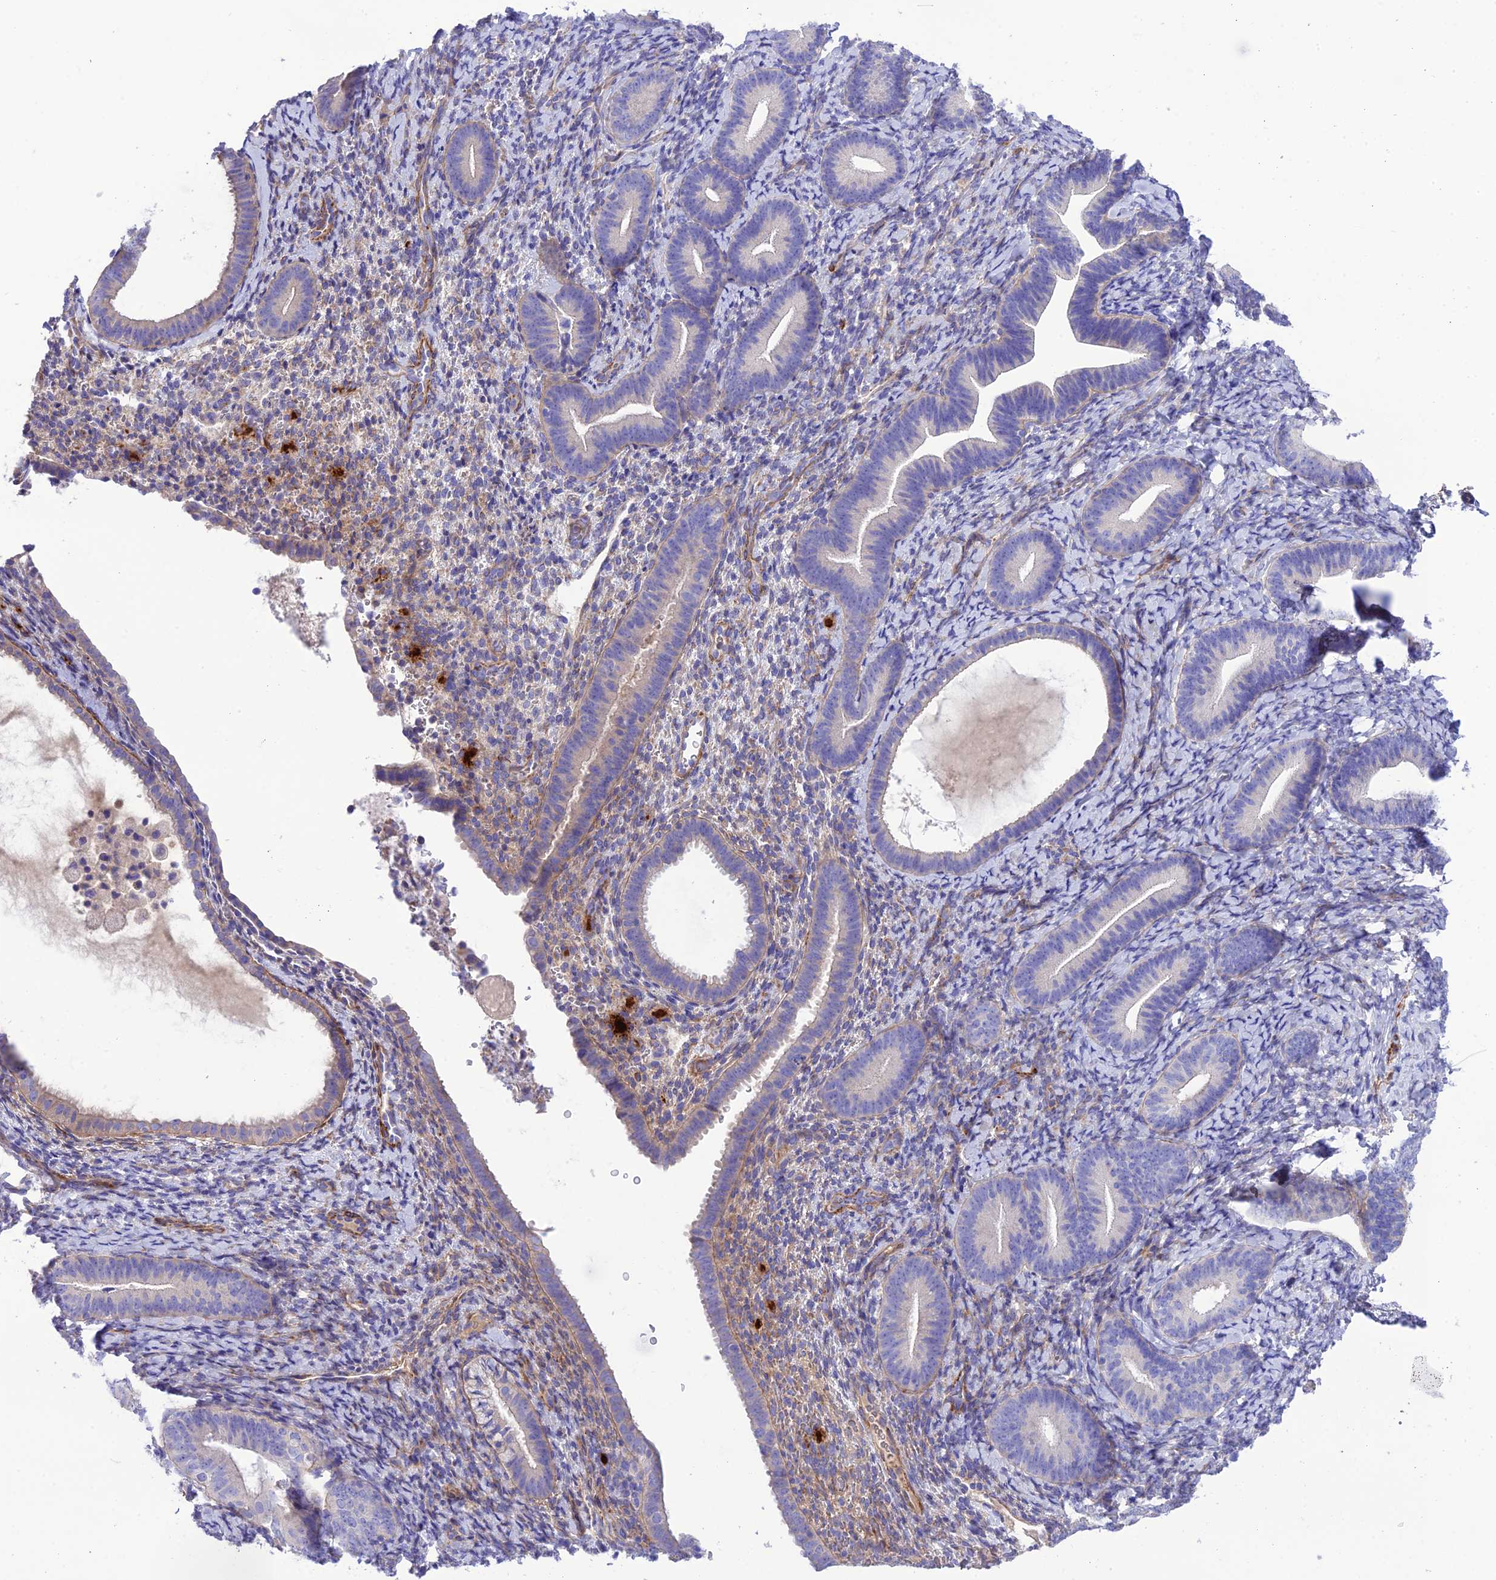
{"staining": {"intensity": "negative", "quantity": "none", "location": "none"}, "tissue": "endometrium", "cell_type": "Cells in endometrial stroma", "image_type": "normal", "snomed": [{"axis": "morphology", "description": "Normal tissue, NOS"}, {"axis": "topography", "description": "Endometrium"}], "caption": "This is an immunohistochemistry (IHC) histopathology image of benign human endometrium. There is no staining in cells in endometrial stroma.", "gene": "FRA10AC1", "patient": {"sex": "female", "age": 65}}